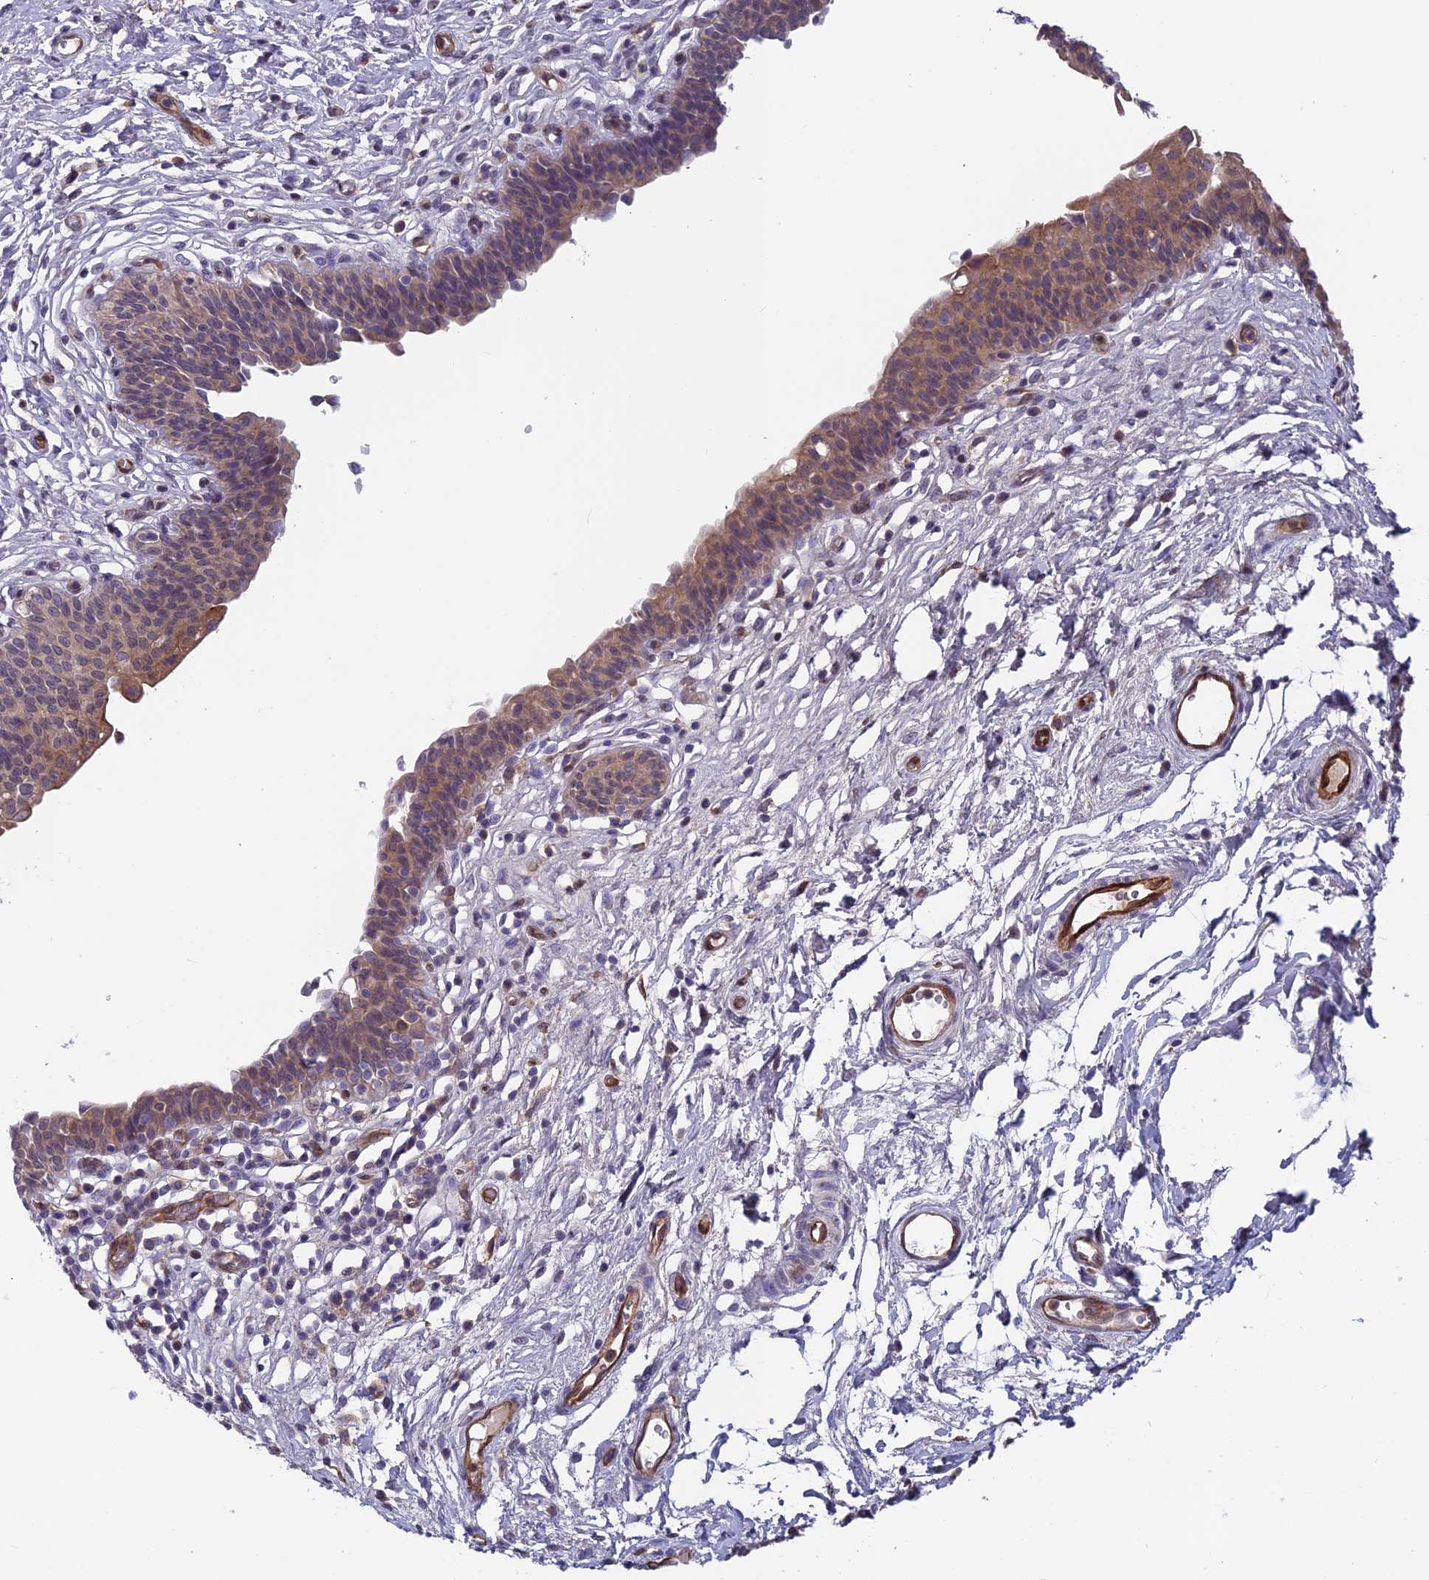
{"staining": {"intensity": "moderate", "quantity": "25%-75%", "location": "cytoplasmic/membranous"}, "tissue": "urinary bladder", "cell_type": "Urothelial cells", "image_type": "normal", "snomed": [{"axis": "morphology", "description": "Normal tissue, NOS"}, {"axis": "topography", "description": "Urinary bladder"}], "caption": "A micrograph showing moderate cytoplasmic/membranous positivity in about 25%-75% of urothelial cells in unremarkable urinary bladder, as visualized by brown immunohistochemical staining.", "gene": "MAST2", "patient": {"sex": "male", "age": 83}}